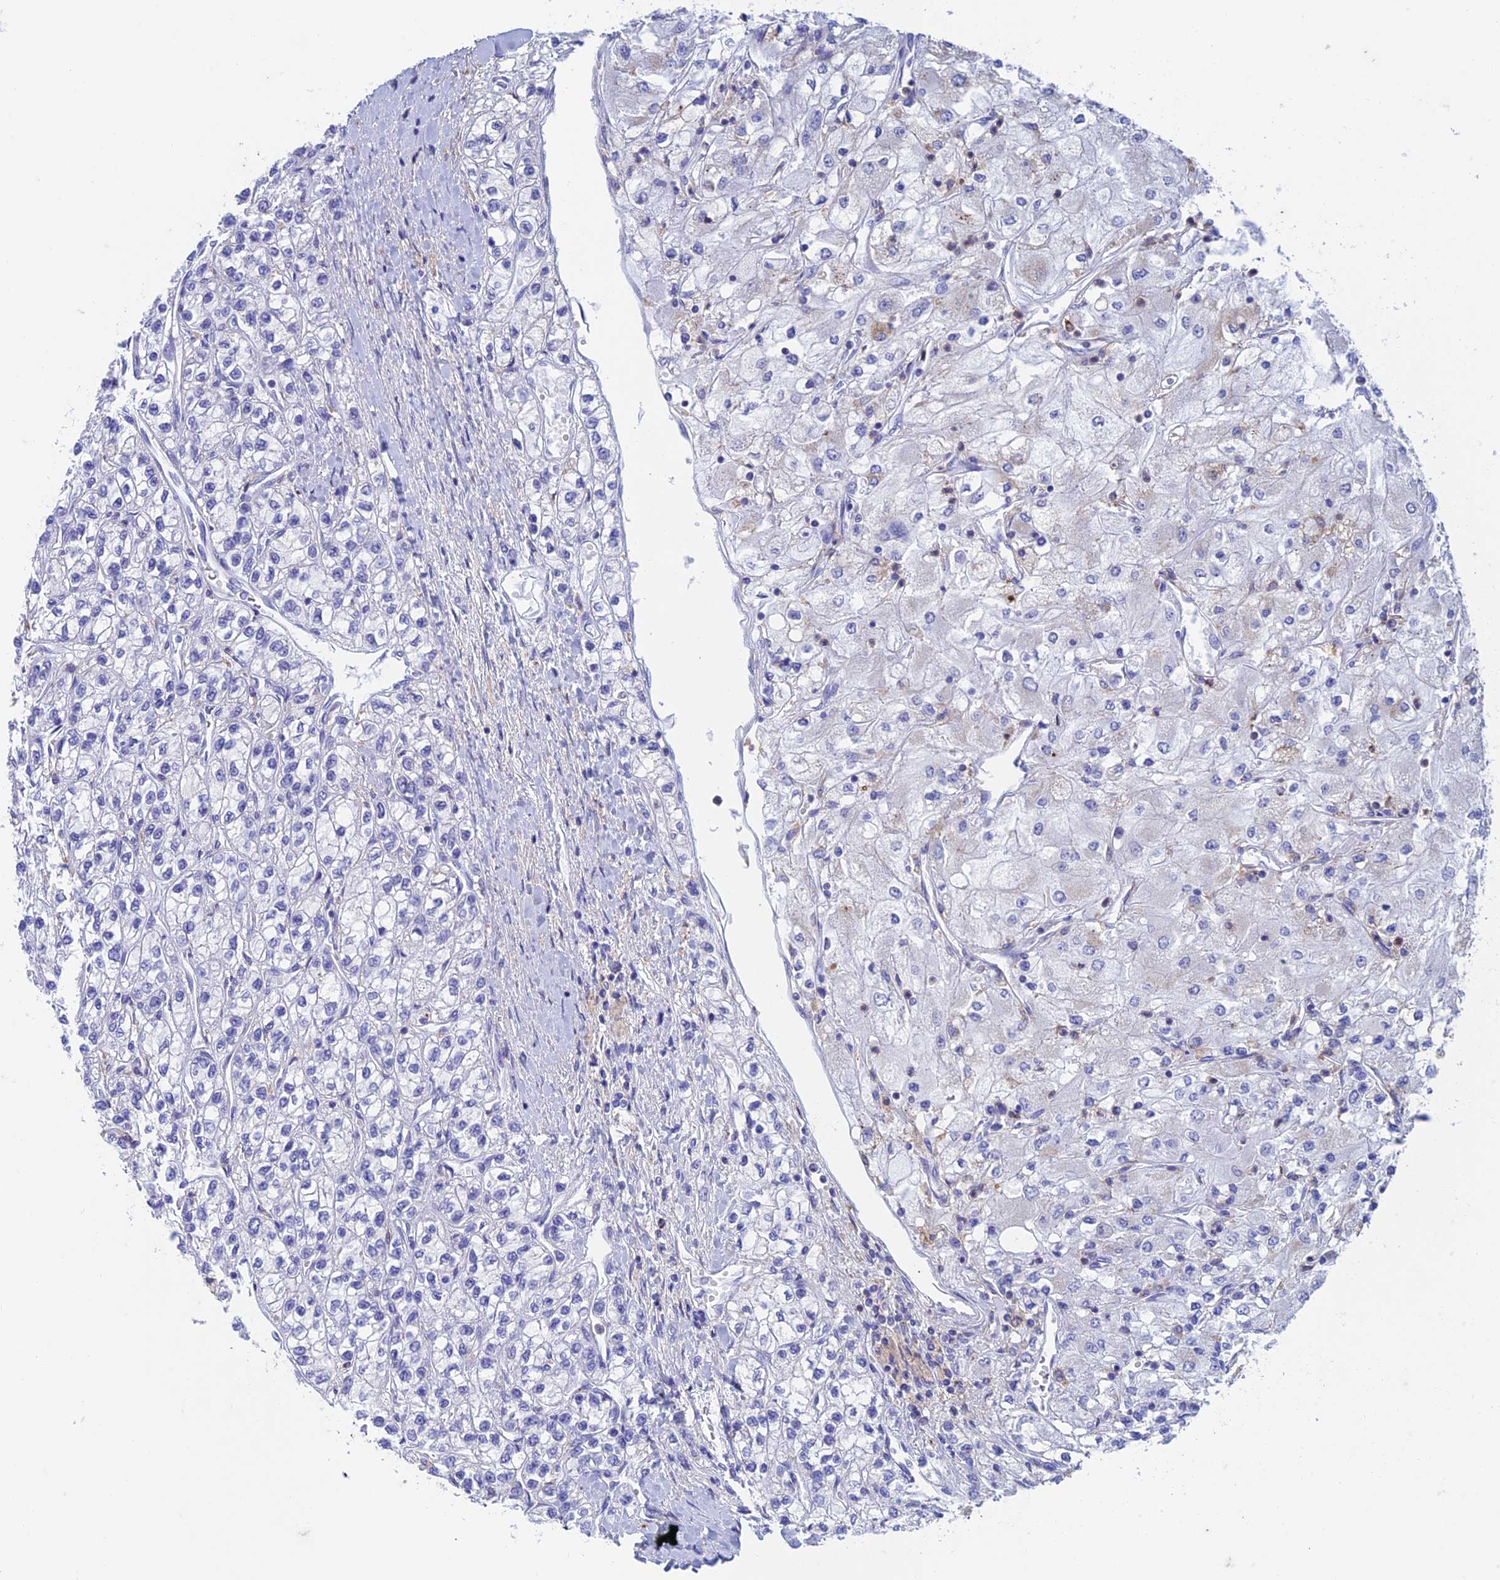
{"staining": {"intensity": "negative", "quantity": "none", "location": "none"}, "tissue": "renal cancer", "cell_type": "Tumor cells", "image_type": "cancer", "snomed": [{"axis": "morphology", "description": "Adenocarcinoma, NOS"}, {"axis": "topography", "description": "Kidney"}], "caption": "DAB immunohistochemical staining of human renal adenocarcinoma exhibits no significant positivity in tumor cells.", "gene": "FGF7", "patient": {"sex": "male", "age": 80}}